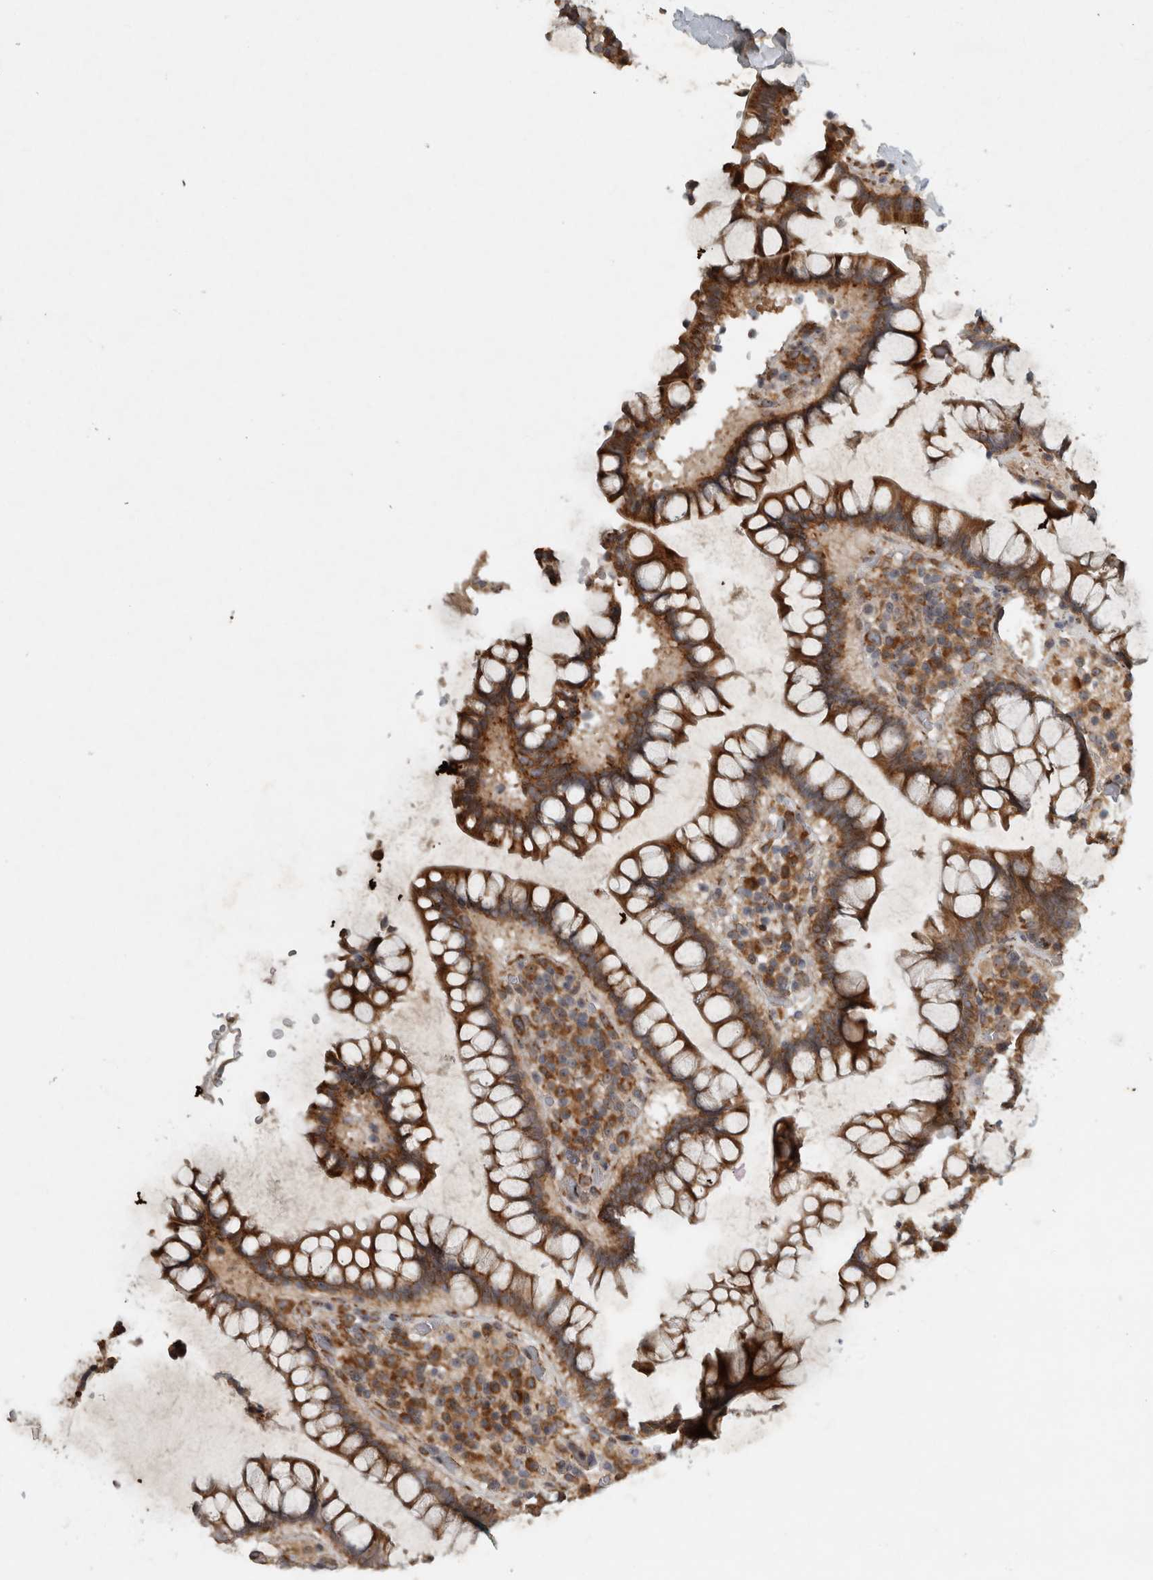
{"staining": {"intensity": "weak", "quantity": "25%-75%", "location": "cytoplasmic/membranous"}, "tissue": "colon", "cell_type": "Endothelial cells", "image_type": "normal", "snomed": [{"axis": "morphology", "description": "Normal tissue, NOS"}, {"axis": "topography", "description": "Colon"}], "caption": "Immunohistochemical staining of unremarkable human colon displays low levels of weak cytoplasmic/membranous positivity in approximately 25%-75% of endothelial cells.", "gene": "GPR137B", "patient": {"sex": "female", "age": 79}}